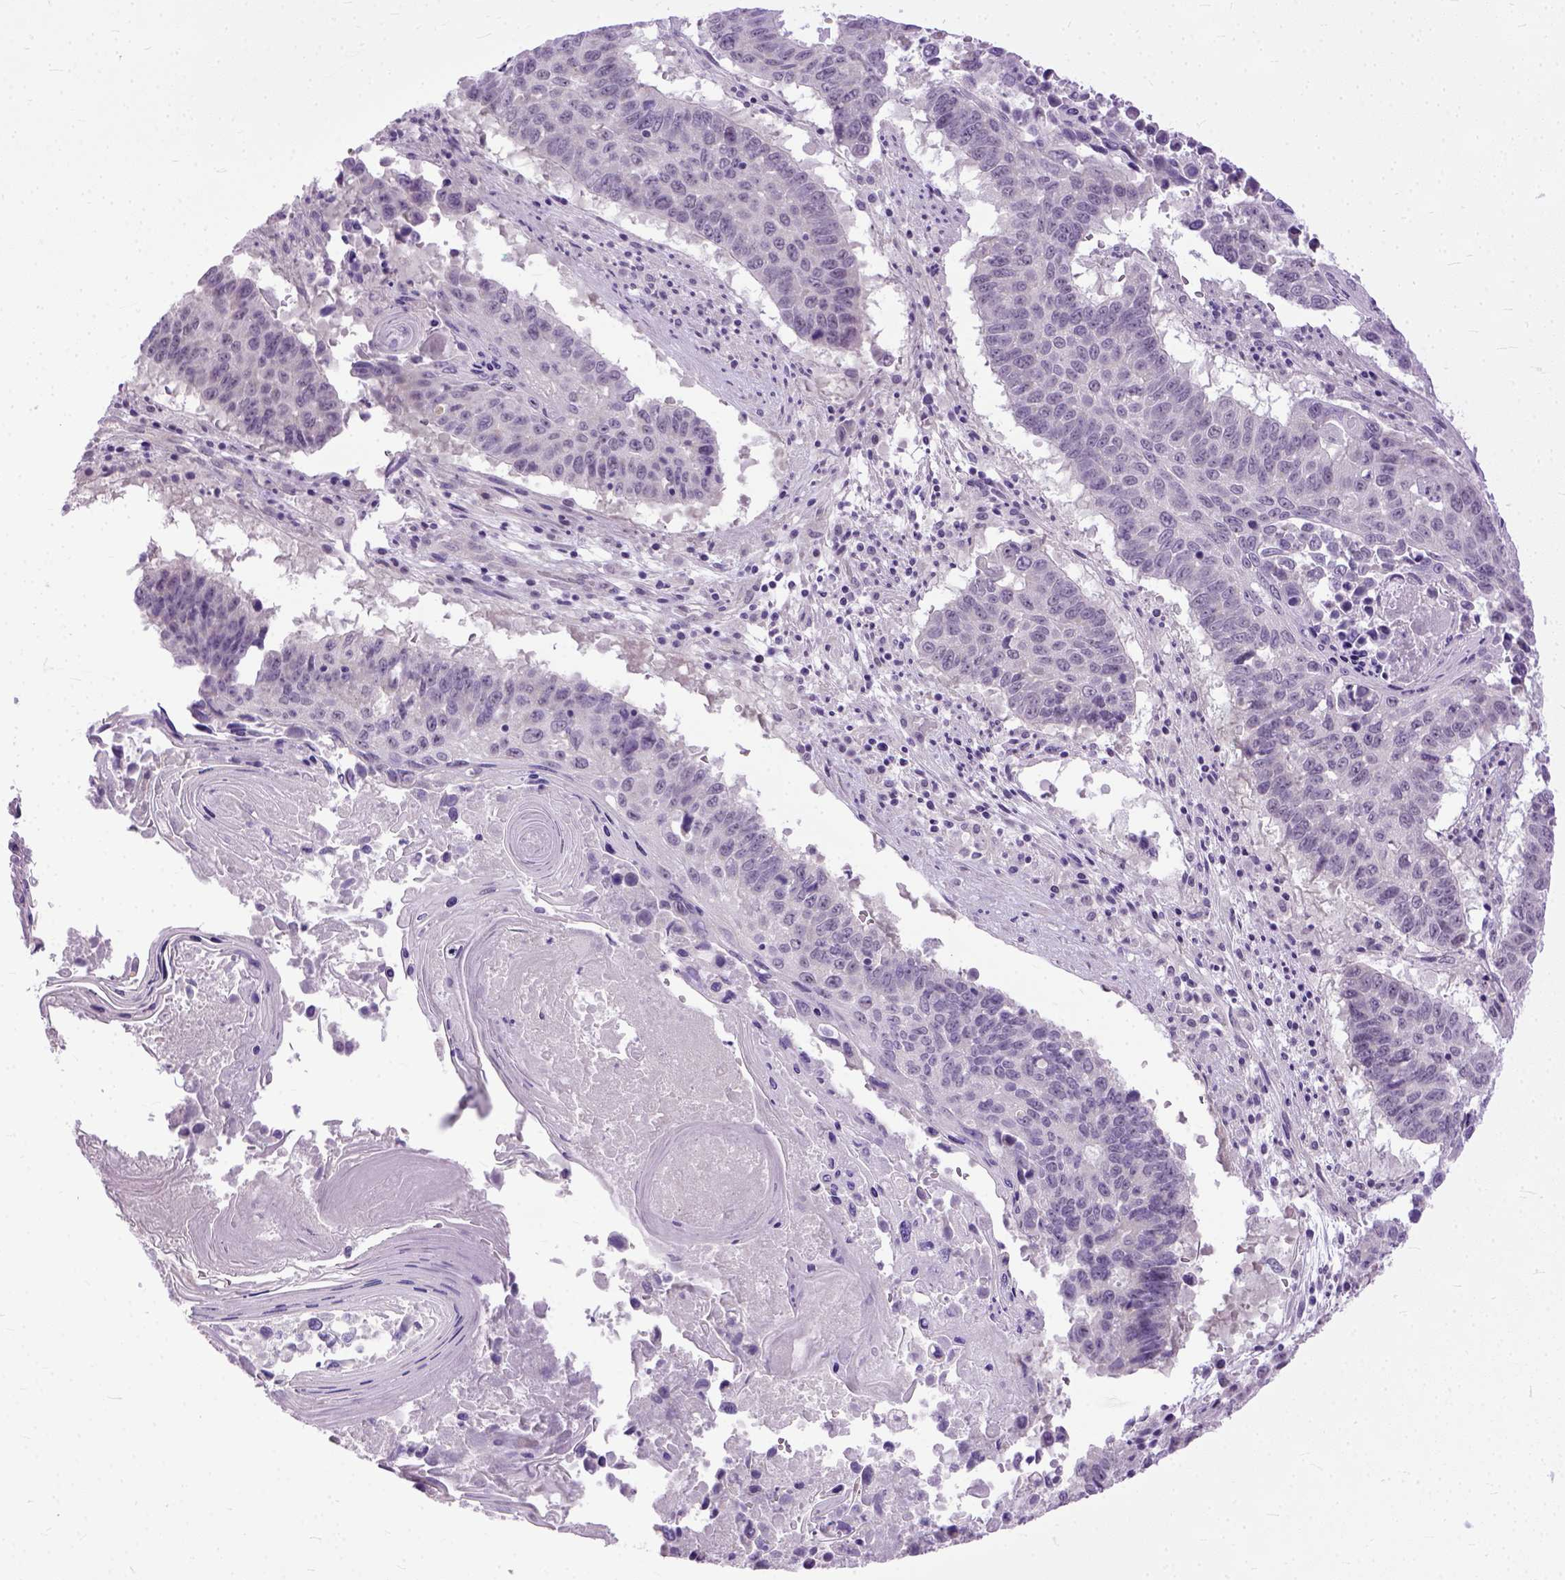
{"staining": {"intensity": "negative", "quantity": "none", "location": "none"}, "tissue": "lung cancer", "cell_type": "Tumor cells", "image_type": "cancer", "snomed": [{"axis": "morphology", "description": "Squamous cell carcinoma, NOS"}, {"axis": "topography", "description": "Lung"}], "caption": "High power microscopy image of an immunohistochemistry photomicrograph of lung squamous cell carcinoma, revealing no significant positivity in tumor cells.", "gene": "TCEAL7", "patient": {"sex": "male", "age": 73}}